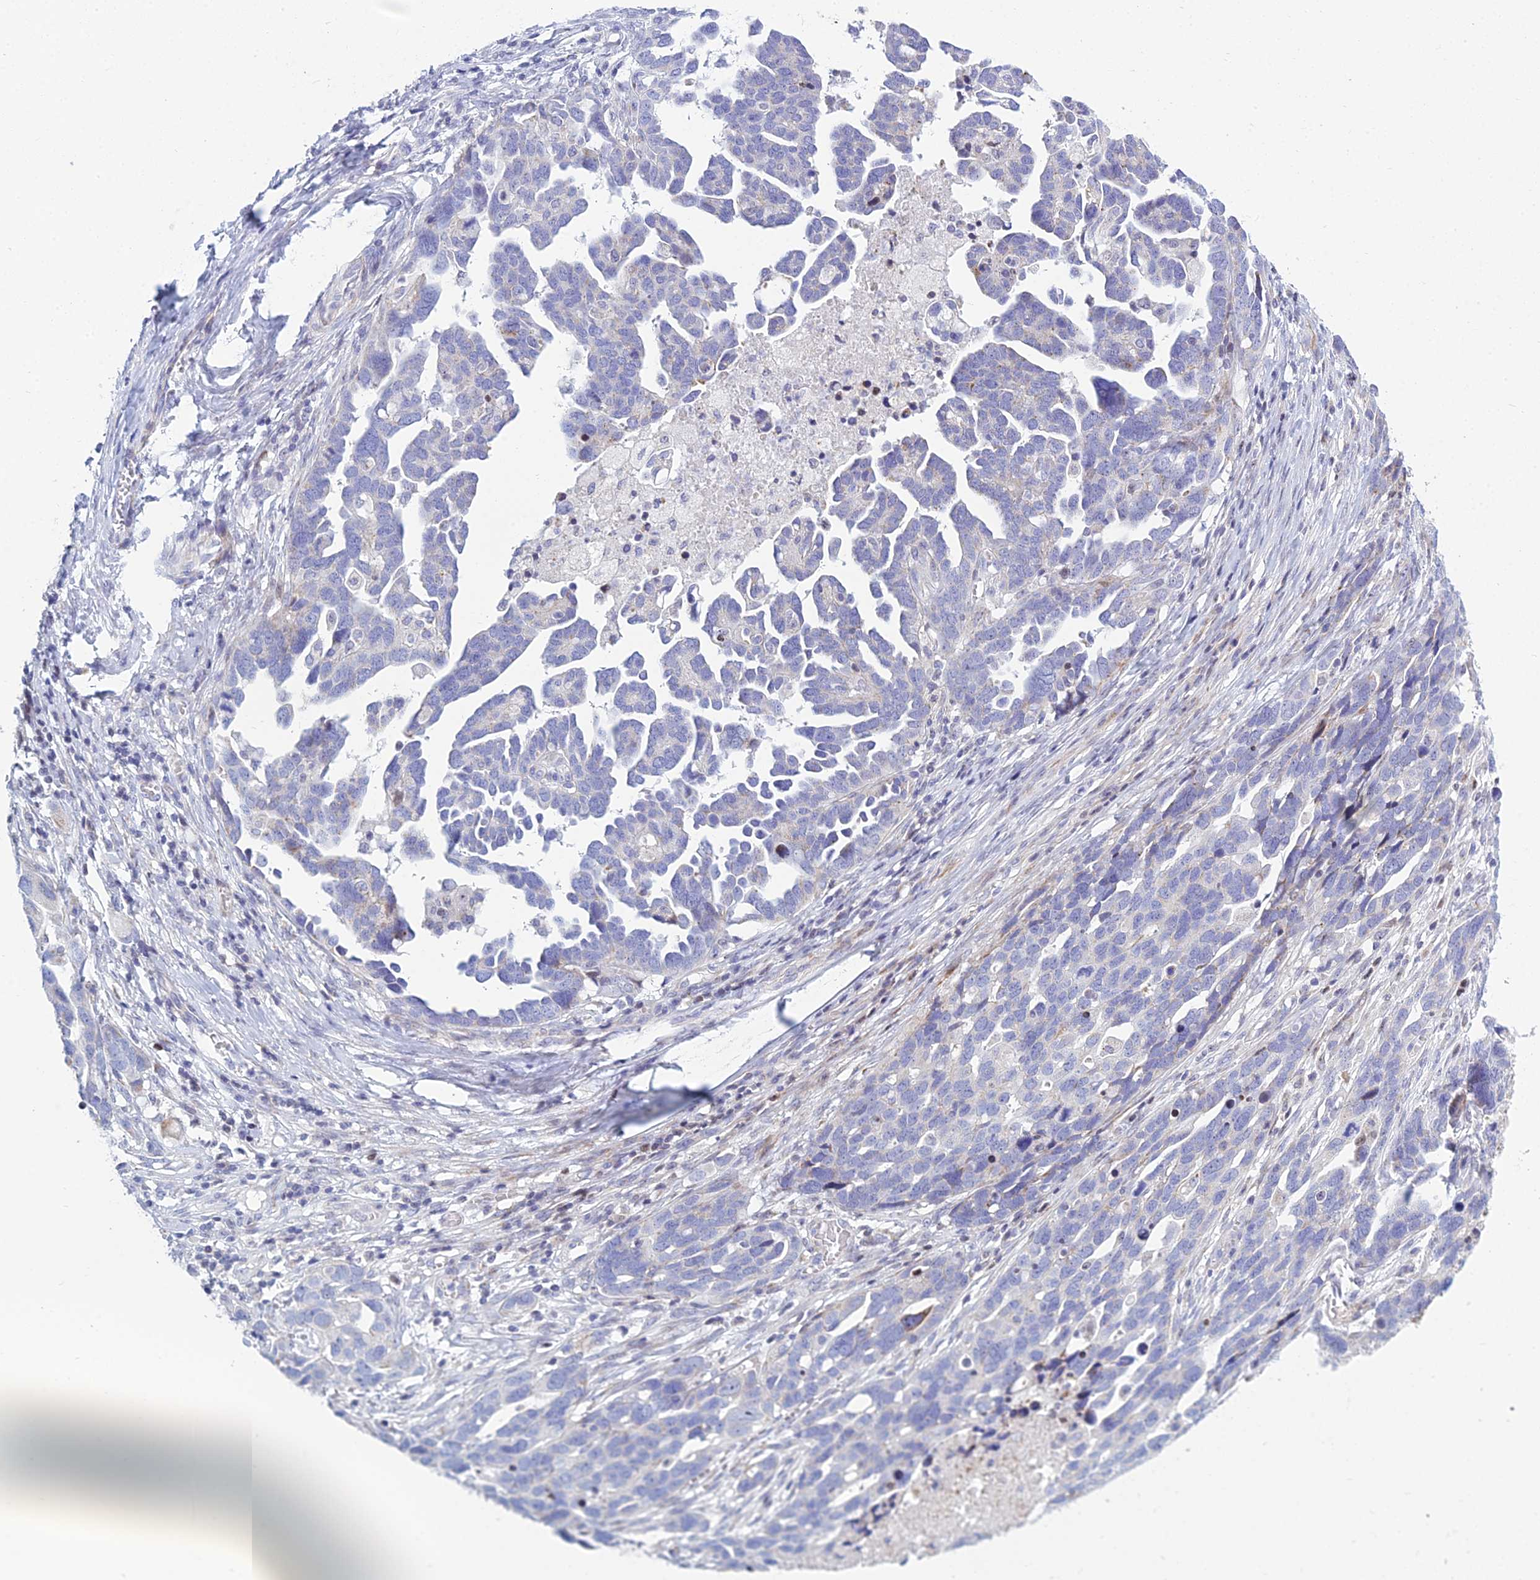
{"staining": {"intensity": "negative", "quantity": "none", "location": "none"}, "tissue": "ovarian cancer", "cell_type": "Tumor cells", "image_type": "cancer", "snomed": [{"axis": "morphology", "description": "Cystadenocarcinoma, serous, NOS"}, {"axis": "topography", "description": "Ovary"}], "caption": "An immunohistochemistry photomicrograph of serous cystadenocarcinoma (ovarian) is shown. There is no staining in tumor cells of serous cystadenocarcinoma (ovarian). (DAB immunohistochemistry (IHC) visualized using brightfield microscopy, high magnification).", "gene": "PRR13", "patient": {"sex": "female", "age": 54}}